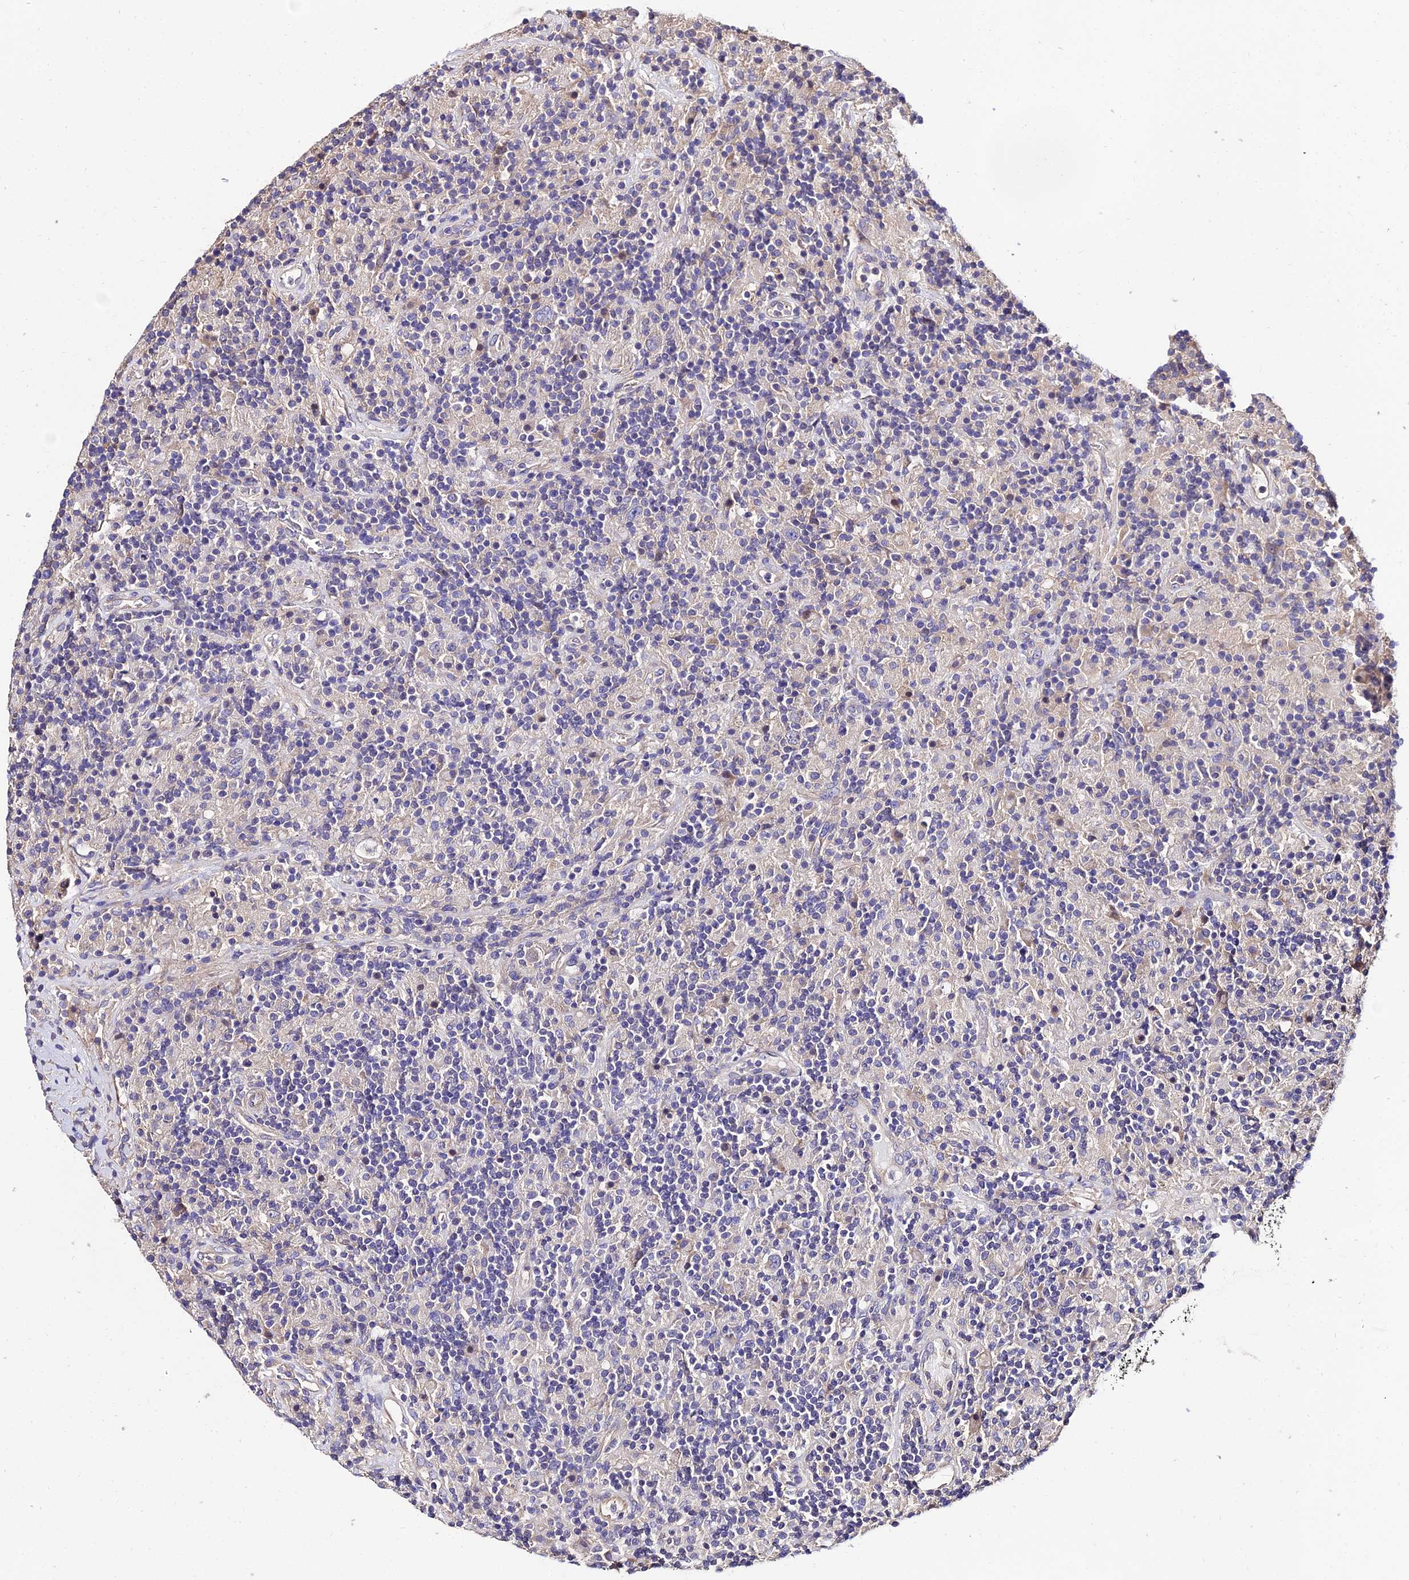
{"staining": {"intensity": "negative", "quantity": "none", "location": "none"}, "tissue": "lymphoma", "cell_type": "Tumor cells", "image_type": "cancer", "snomed": [{"axis": "morphology", "description": "Hodgkin's disease, NOS"}, {"axis": "topography", "description": "Lymph node"}], "caption": "High power microscopy photomicrograph of an immunohistochemistry (IHC) micrograph of lymphoma, revealing no significant staining in tumor cells. Nuclei are stained in blue.", "gene": "CALM2", "patient": {"sex": "male", "age": 70}}